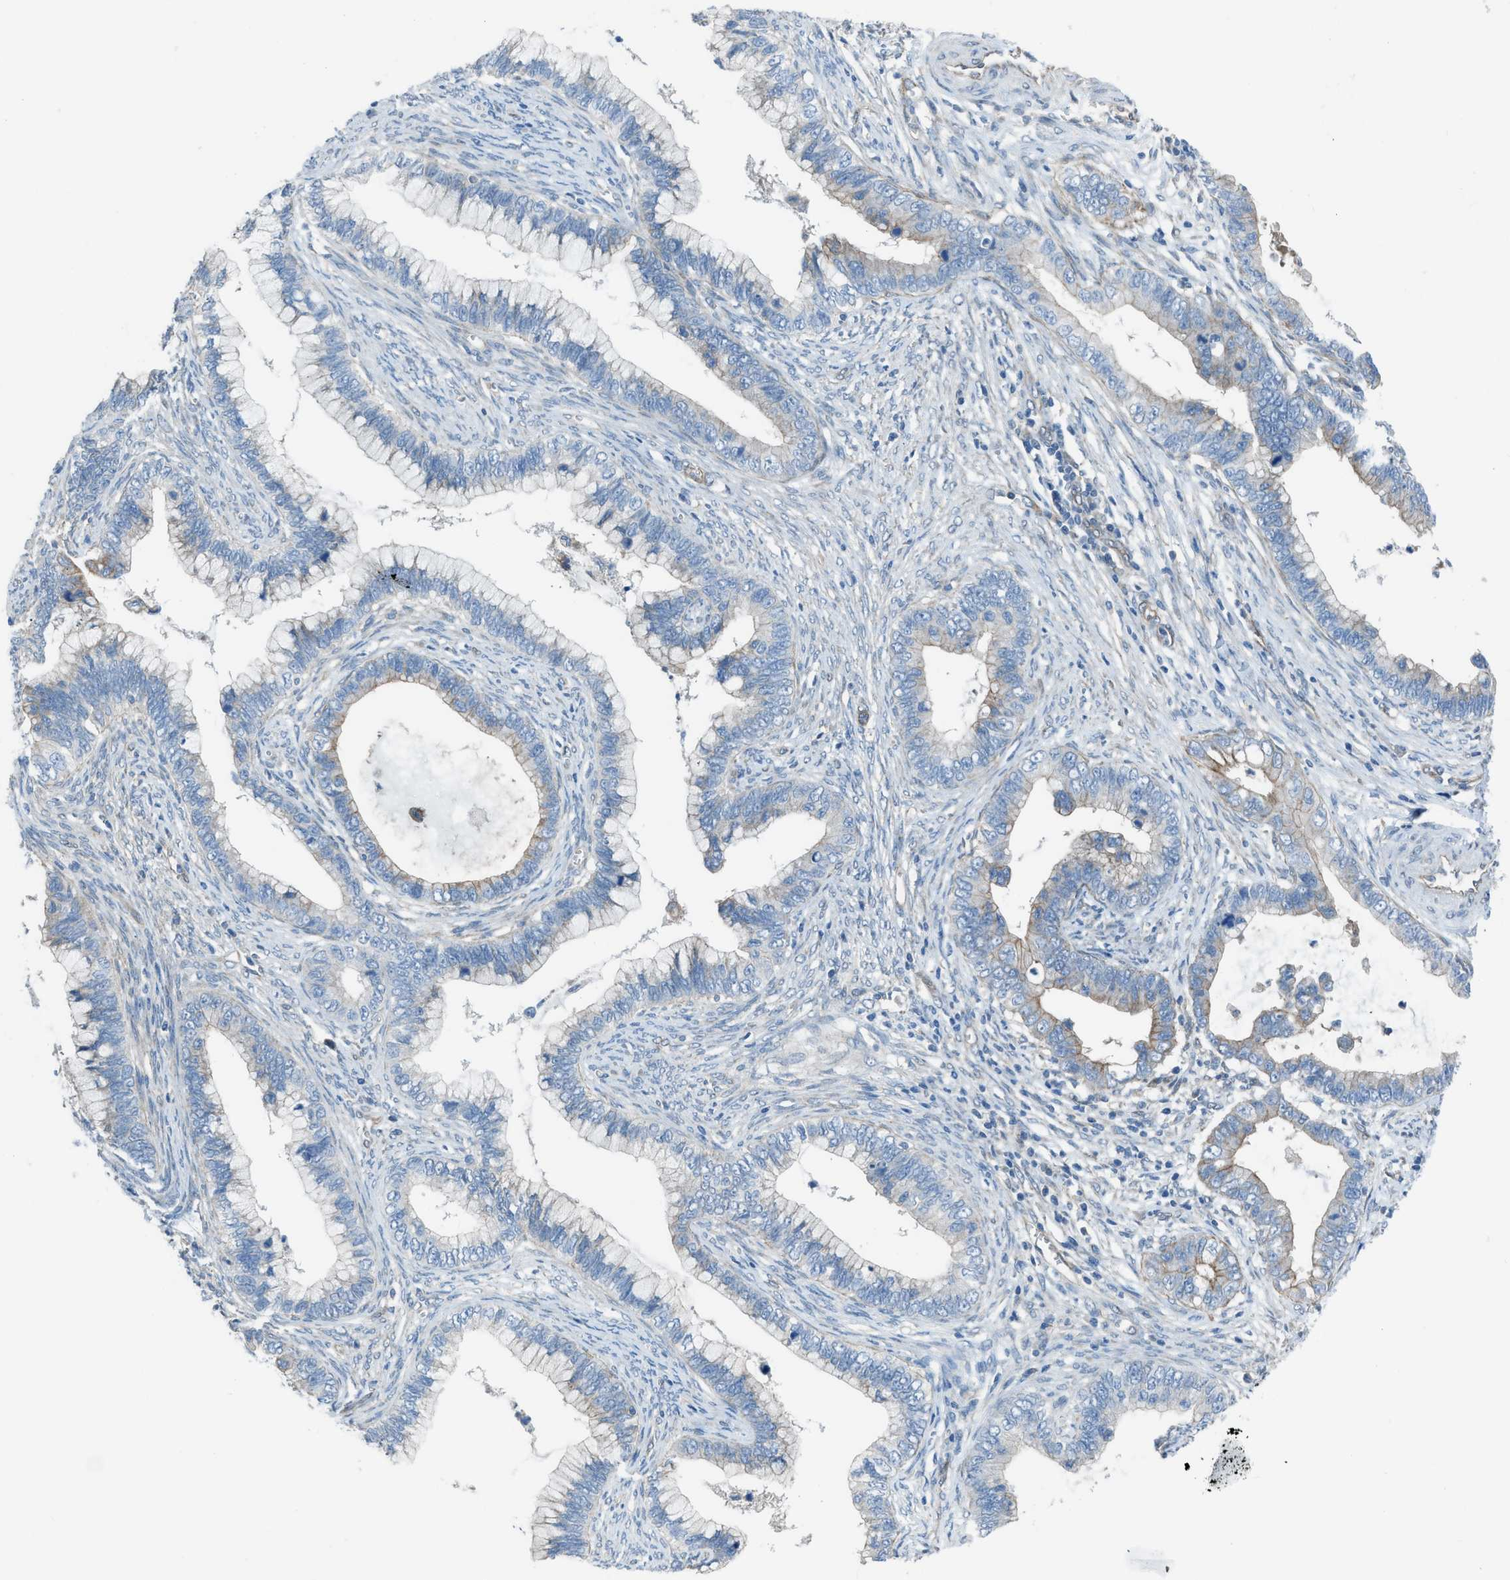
{"staining": {"intensity": "moderate", "quantity": "<25%", "location": "cytoplasmic/membranous"}, "tissue": "cervical cancer", "cell_type": "Tumor cells", "image_type": "cancer", "snomed": [{"axis": "morphology", "description": "Adenocarcinoma, NOS"}, {"axis": "topography", "description": "Cervix"}], "caption": "Protein staining by IHC reveals moderate cytoplasmic/membranous positivity in about <25% of tumor cells in cervical cancer.", "gene": "PRKN", "patient": {"sex": "female", "age": 44}}